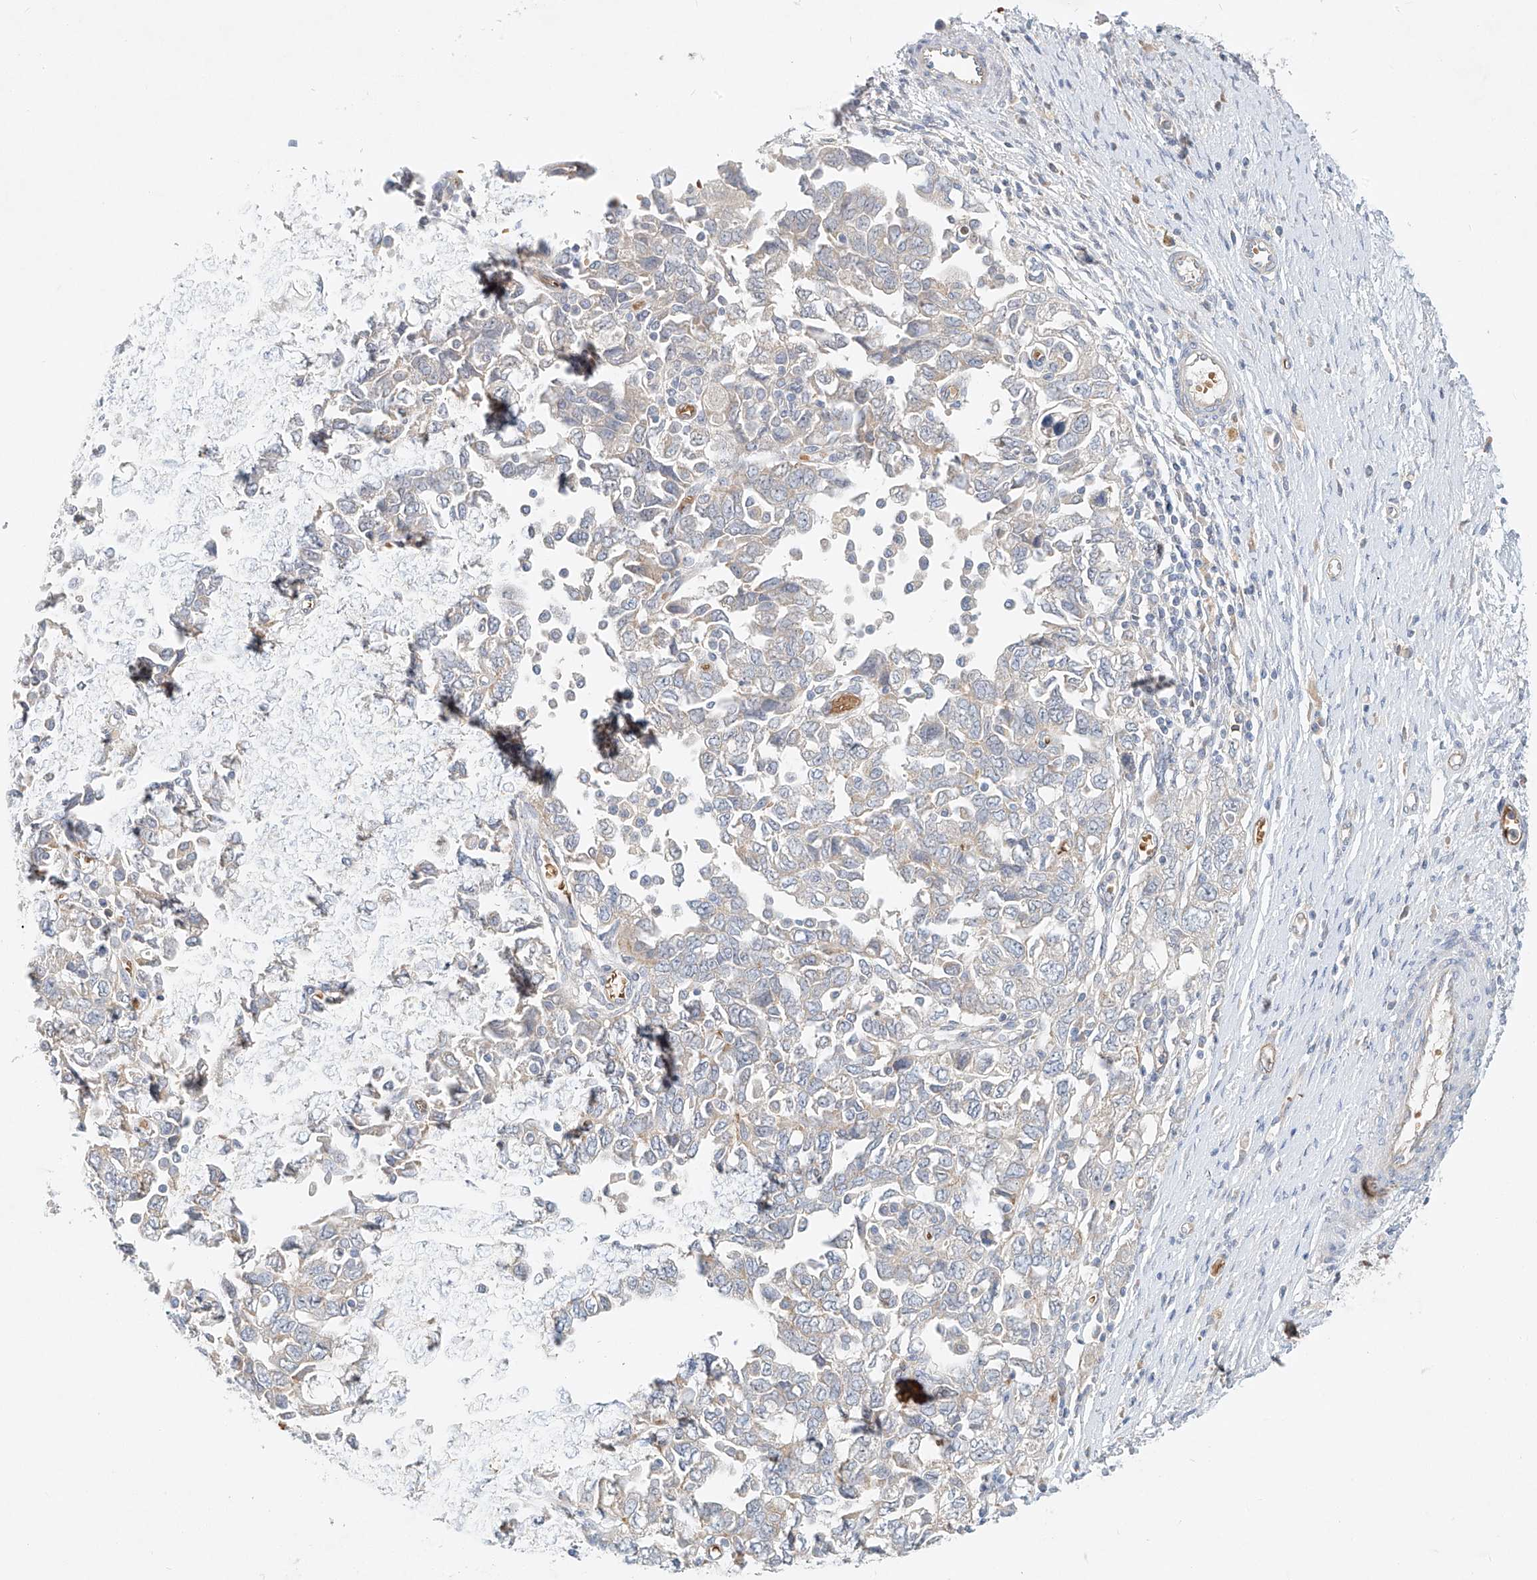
{"staining": {"intensity": "negative", "quantity": "none", "location": "none"}, "tissue": "ovarian cancer", "cell_type": "Tumor cells", "image_type": "cancer", "snomed": [{"axis": "morphology", "description": "Carcinoma, NOS"}, {"axis": "morphology", "description": "Cystadenocarcinoma, serous, NOS"}, {"axis": "topography", "description": "Ovary"}], "caption": "An IHC histopathology image of ovarian serous cystadenocarcinoma is shown. There is no staining in tumor cells of ovarian serous cystadenocarcinoma.", "gene": "SYTL3", "patient": {"sex": "female", "age": 69}}